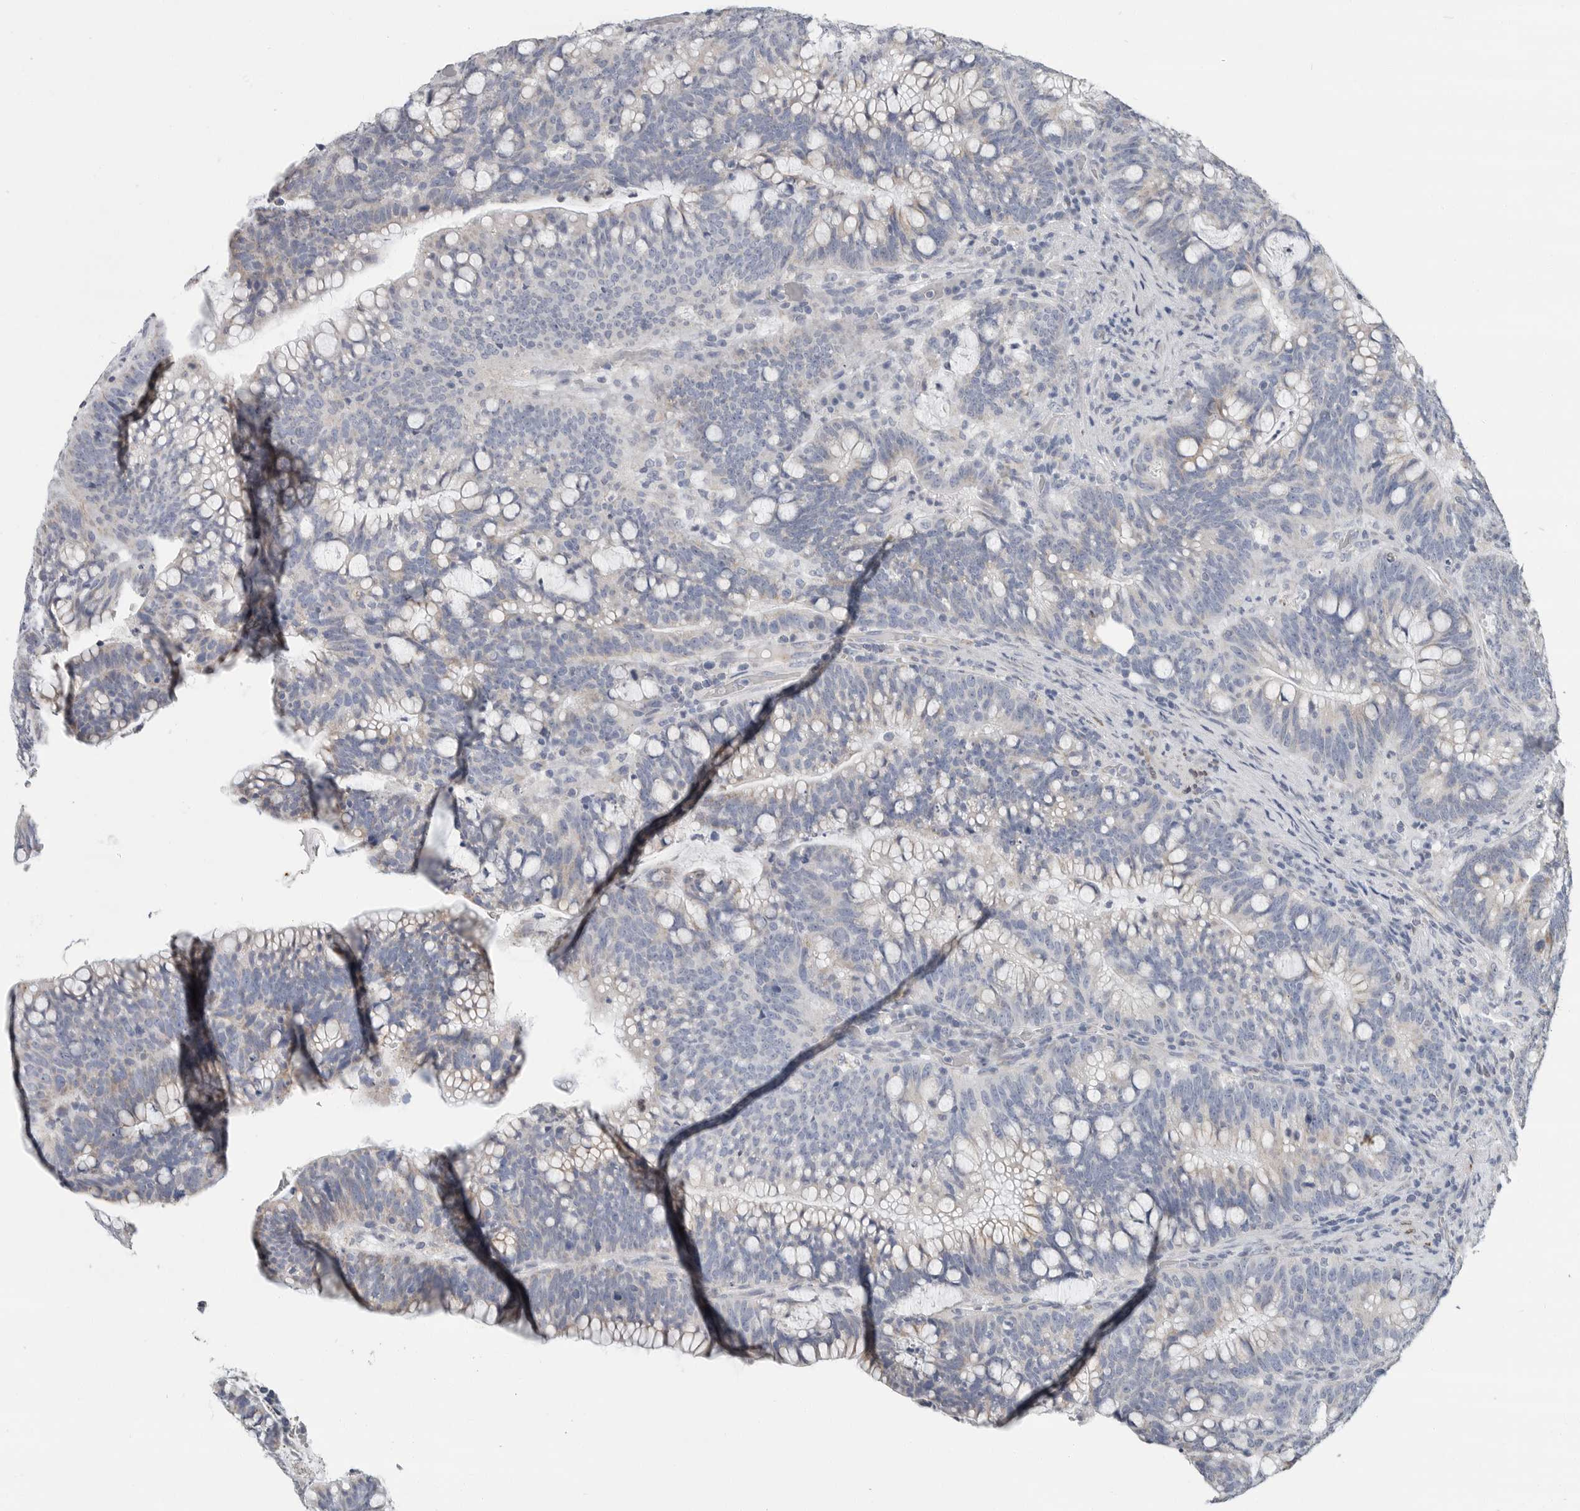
{"staining": {"intensity": "negative", "quantity": "none", "location": "none"}, "tissue": "colorectal cancer", "cell_type": "Tumor cells", "image_type": "cancer", "snomed": [{"axis": "morphology", "description": "Adenocarcinoma, NOS"}, {"axis": "topography", "description": "Colon"}], "caption": "The immunohistochemistry (IHC) photomicrograph has no significant positivity in tumor cells of colorectal cancer tissue.", "gene": "PLN", "patient": {"sex": "female", "age": 66}}